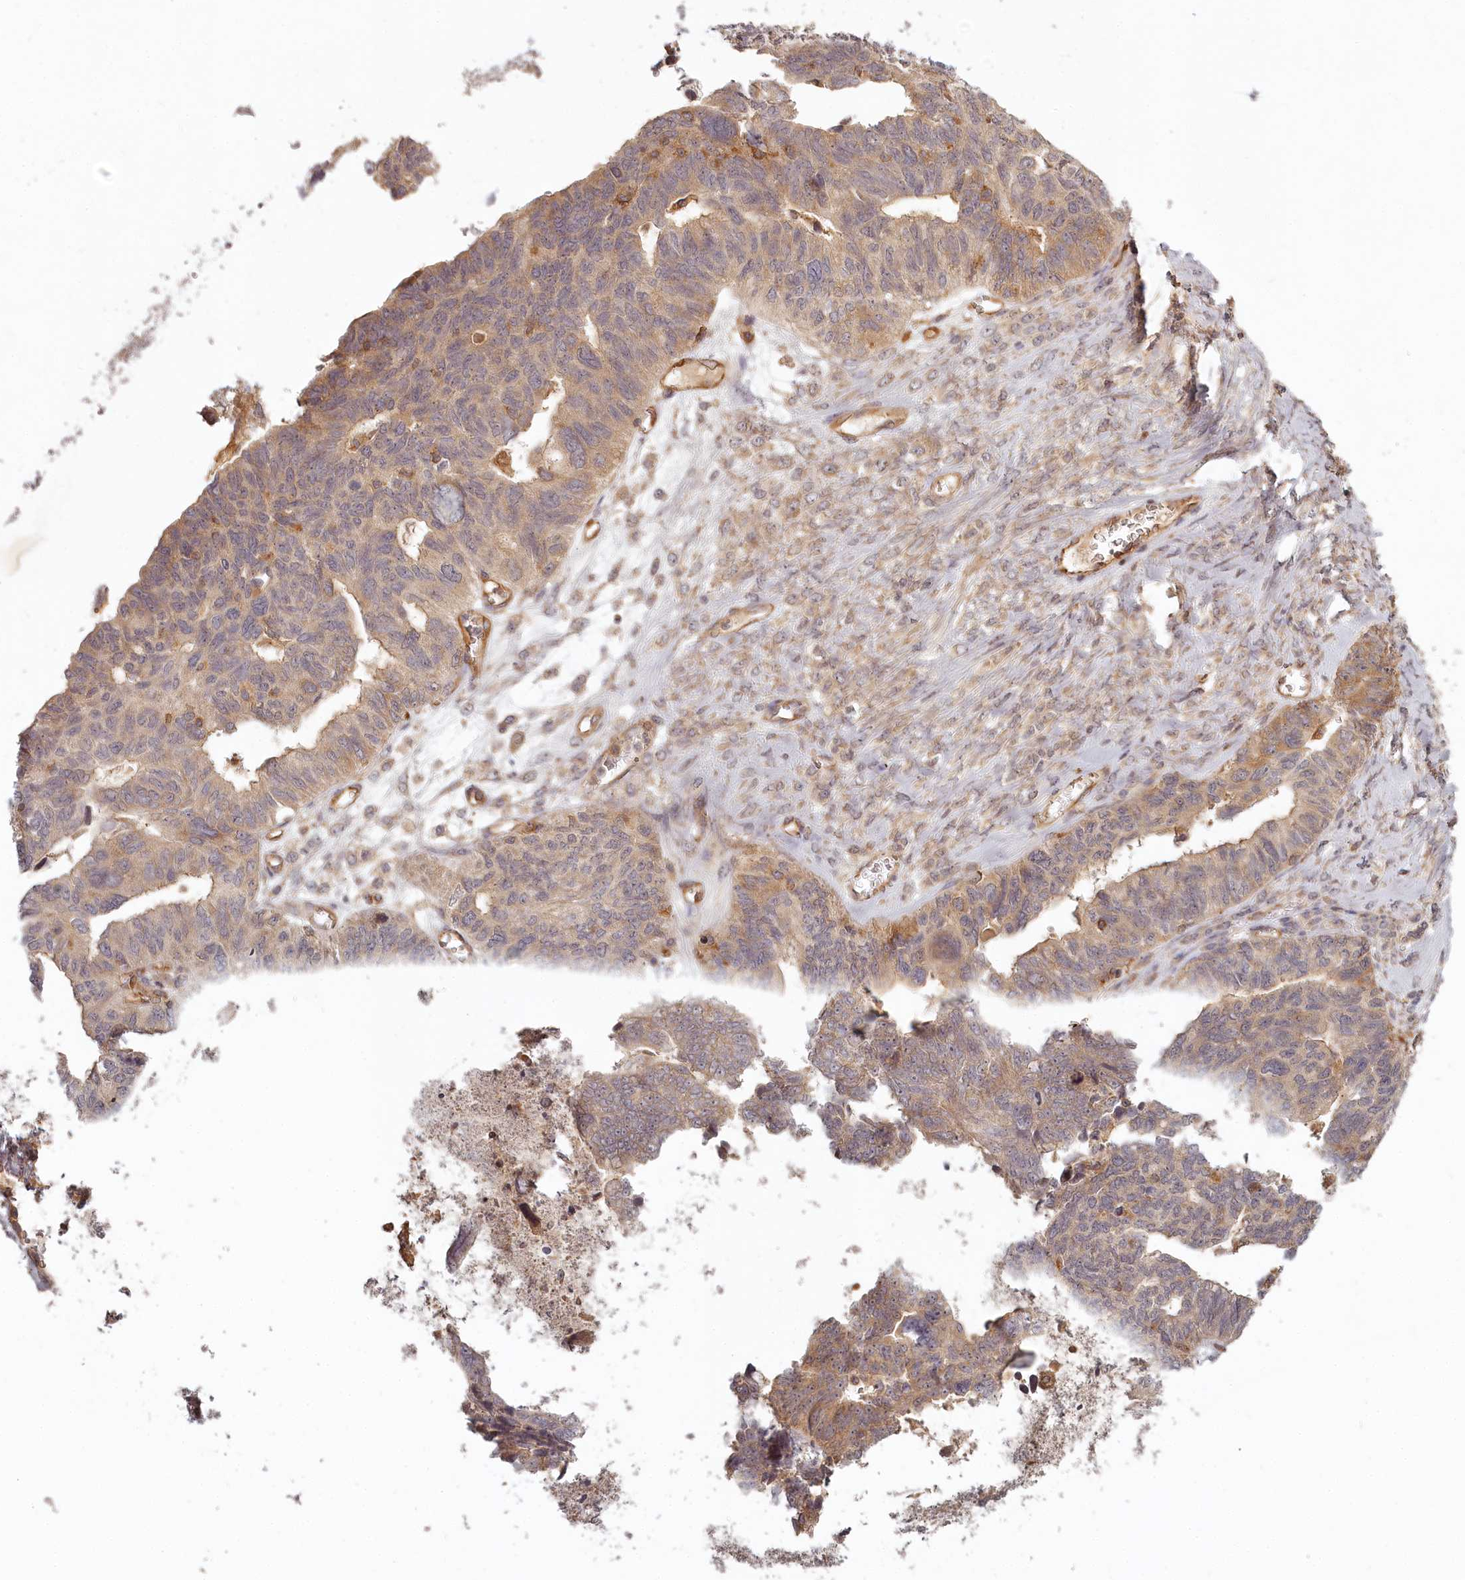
{"staining": {"intensity": "moderate", "quantity": ">75%", "location": "cytoplasmic/membranous"}, "tissue": "ovarian cancer", "cell_type": "Tumor cells", "image_type": "cancer", "snomed": [{"axis": "morphology", "description": "Cystadenocarcinoma, serous, NOS"}, {"axis": "topography", "description": "Ovary"}], "caption": "A micrograph of human serous cystadenocarcinoma (ovarian) stained for a protein shows moderate cytoplasmic/membranous brown staining in tumor cells.", "gene": "TMIE", "patient": {"sex": "female", "age": 79}}